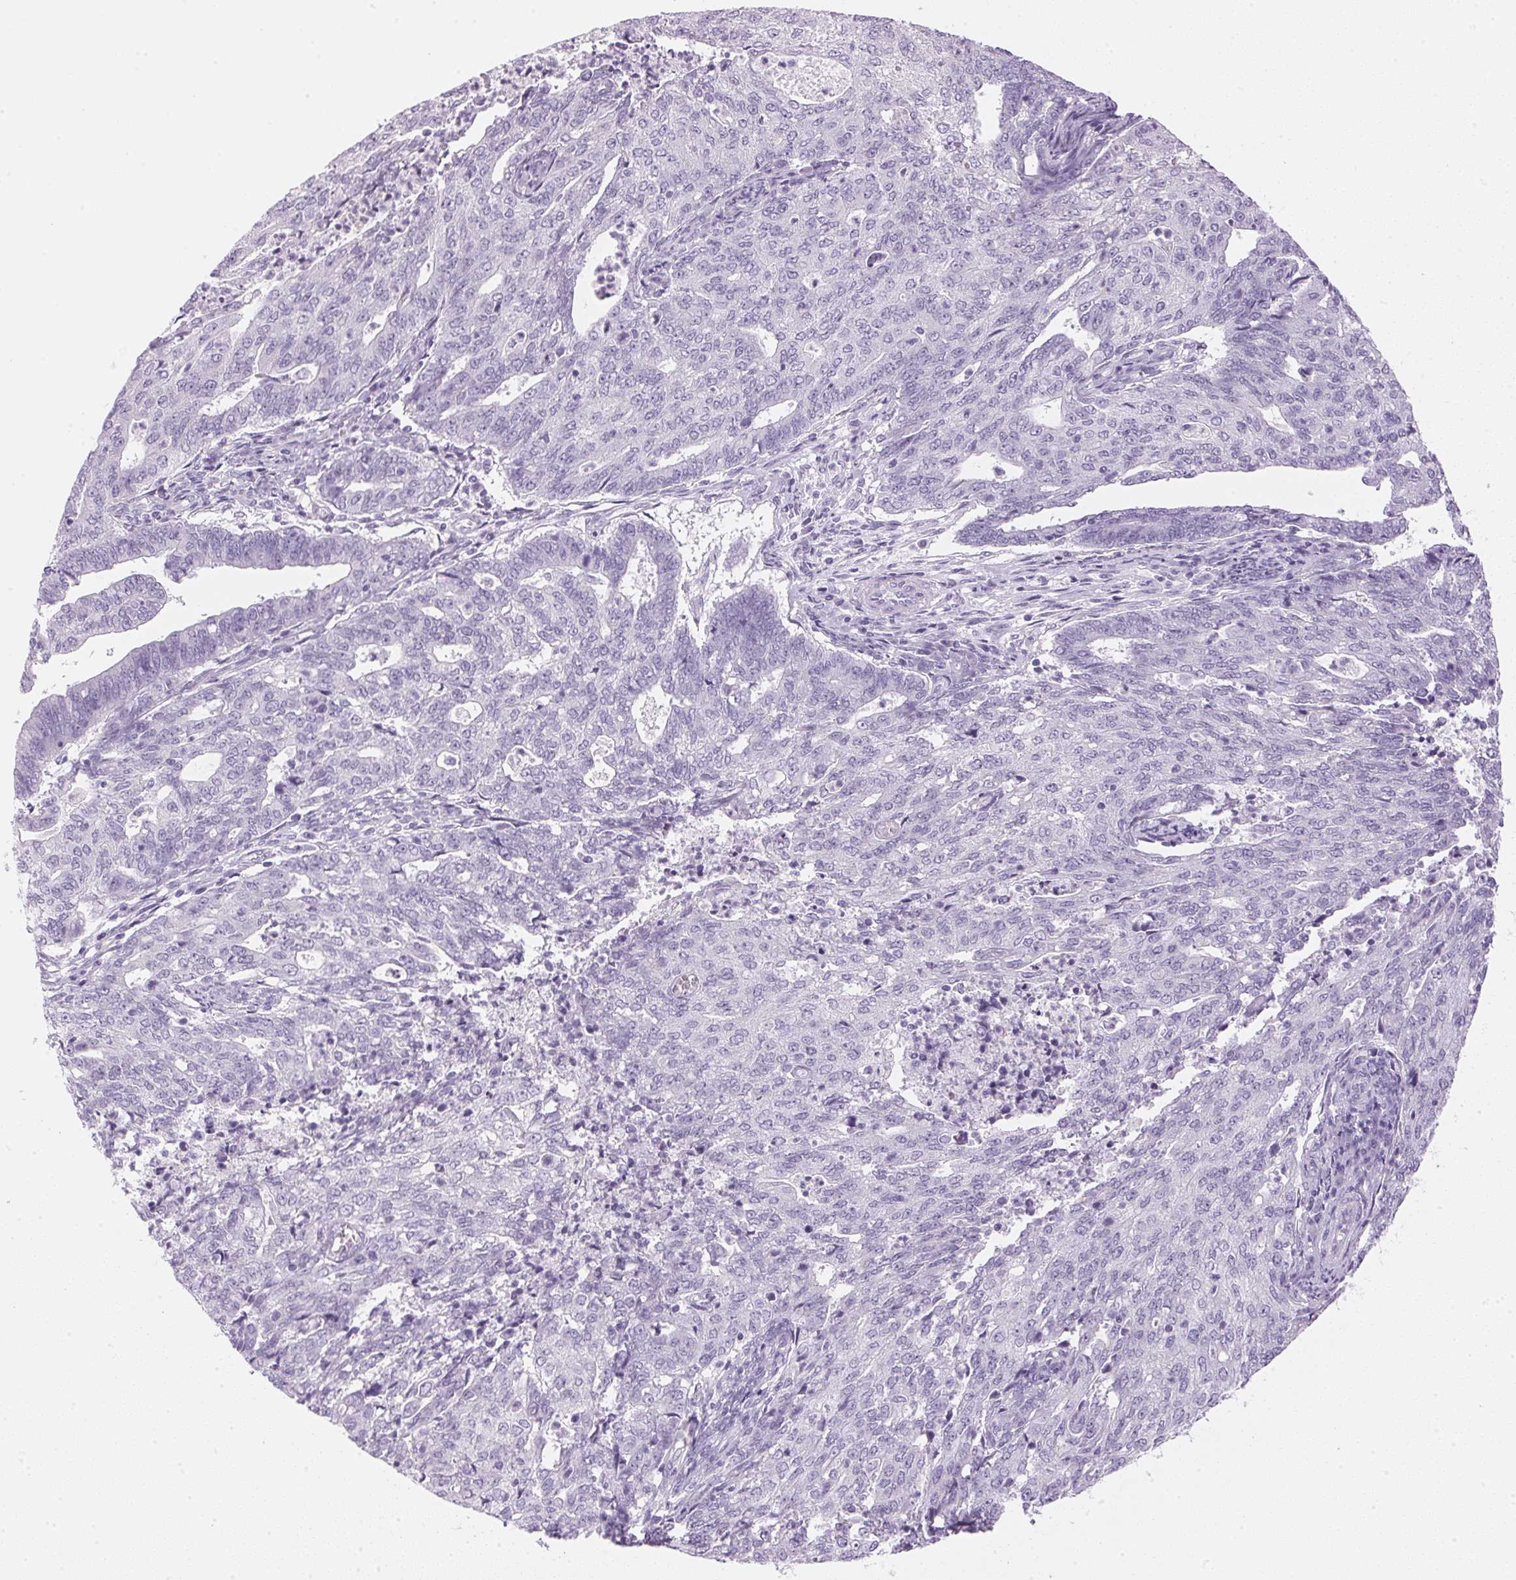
{"staining": {"intensity": "negative", "quantity": "none", "location": "none"}, "tissue": "endometrial cancer", "cell_type": "Tumor cells", "image_type": "cancer", "snomed": [{"axis": "morphology", "description": "Adenocarcinoma, NOS"}, {"axis": "topography", "description": "Endometrium"}], "caption": "The photomicrograph demonstrates no significant positivity in tumor cells of endometrial cancer.", "gene": "IGFBP1", "patient": {"sex": "female", "age": 82}}